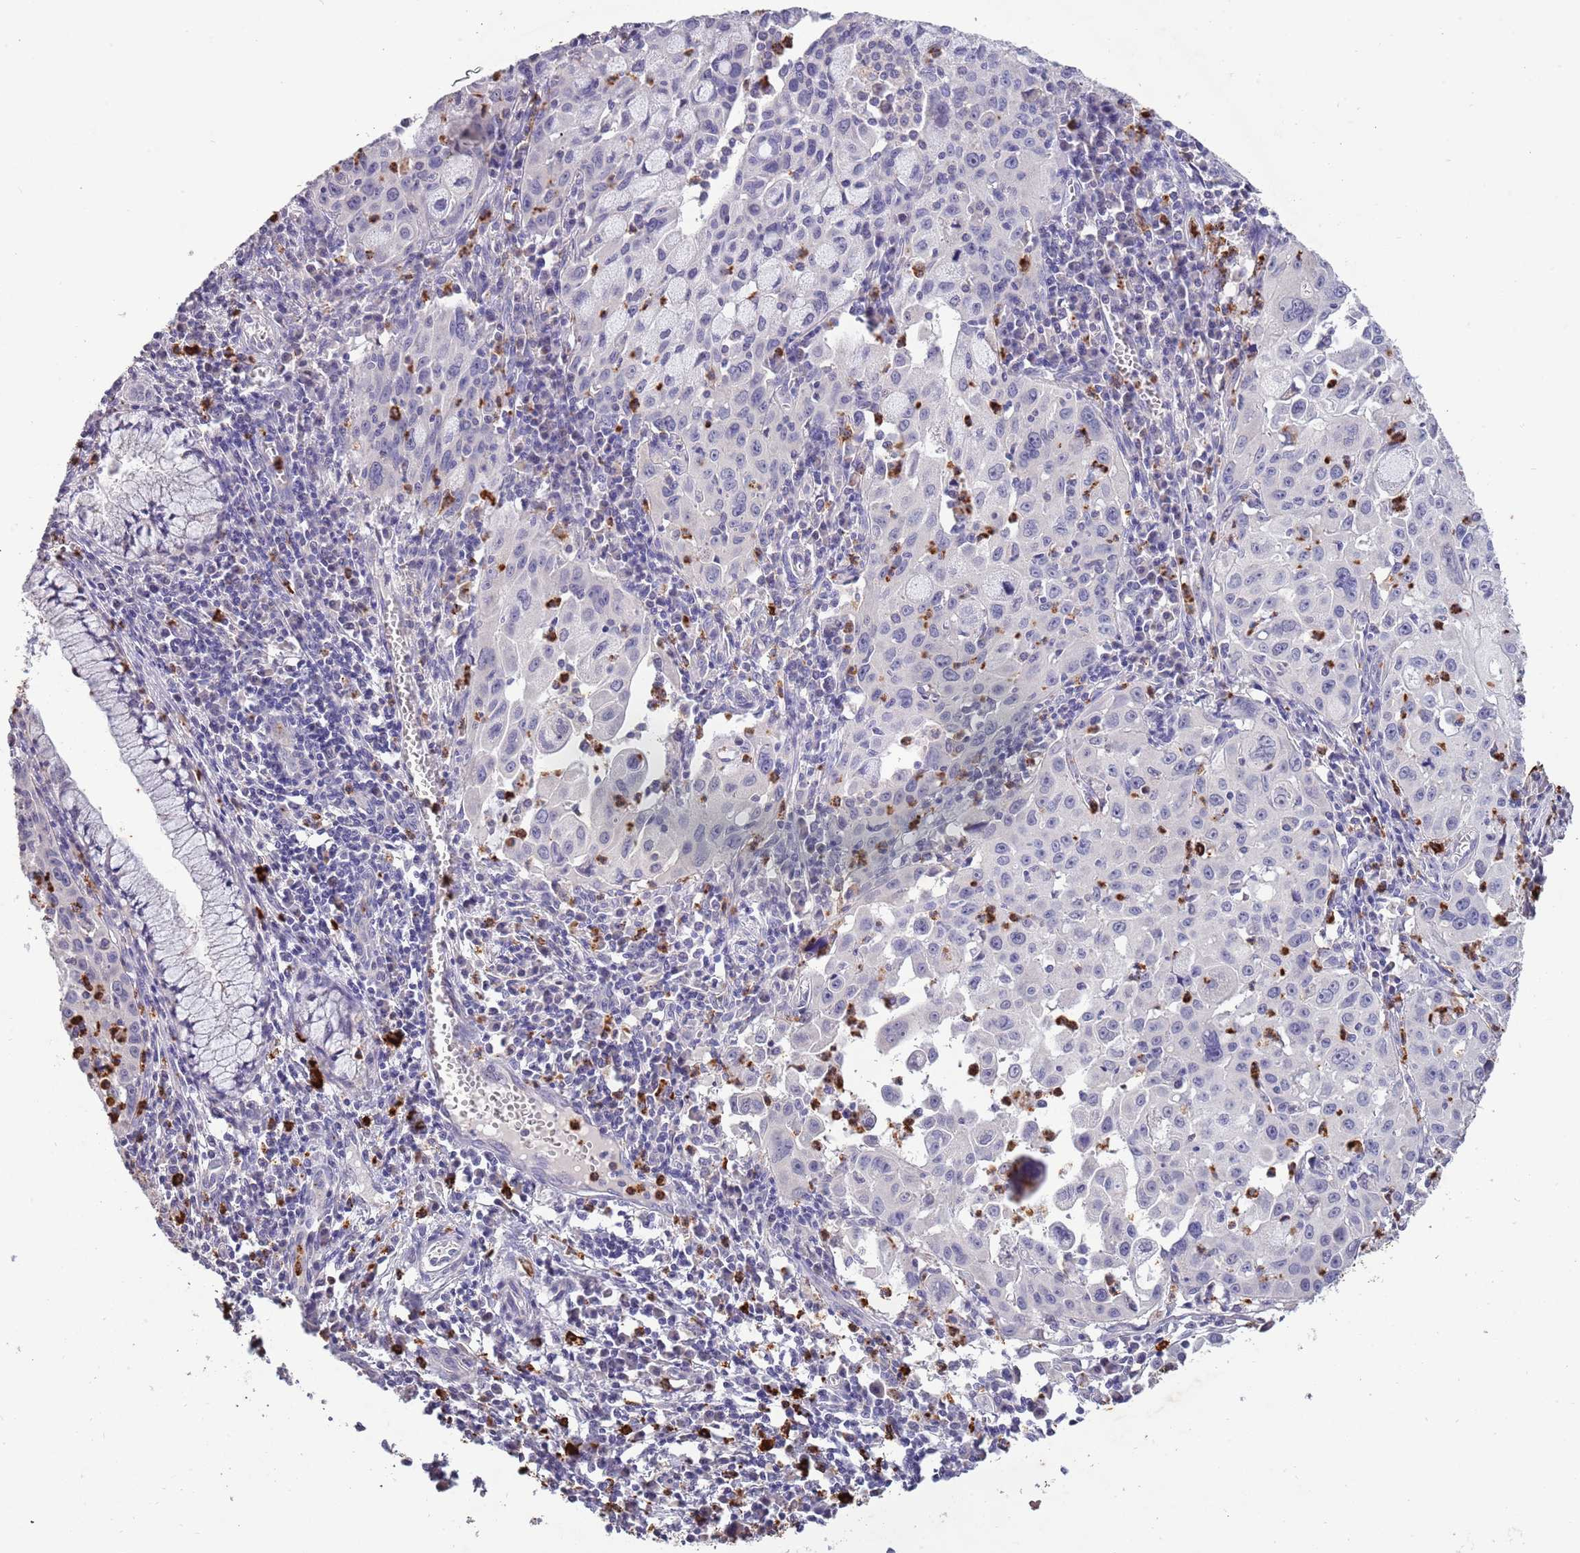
{"staining": {"intensity": "negative", "quantity": "none", "location": "none"}, "tissue": "cervical cancer", "cell_type": "Tumor cells", "image_type": "cancer", "snomed": [{"axis": "morphology", "description": "Squamous cell carcinoma, NOS"}, {"axis": "topography", "description": "Cervix"}], "caption": "High magnification brightfield microscopy of squamous cell carcinoma (cervical) stained with DAB (3,3'-diaminobenzidine) (brown) and counterstained with hematoxylin (blue): tumor cells show no significant expression.", "gene": "P2RY13", "patient": {"sex": "female", "age": 42}}